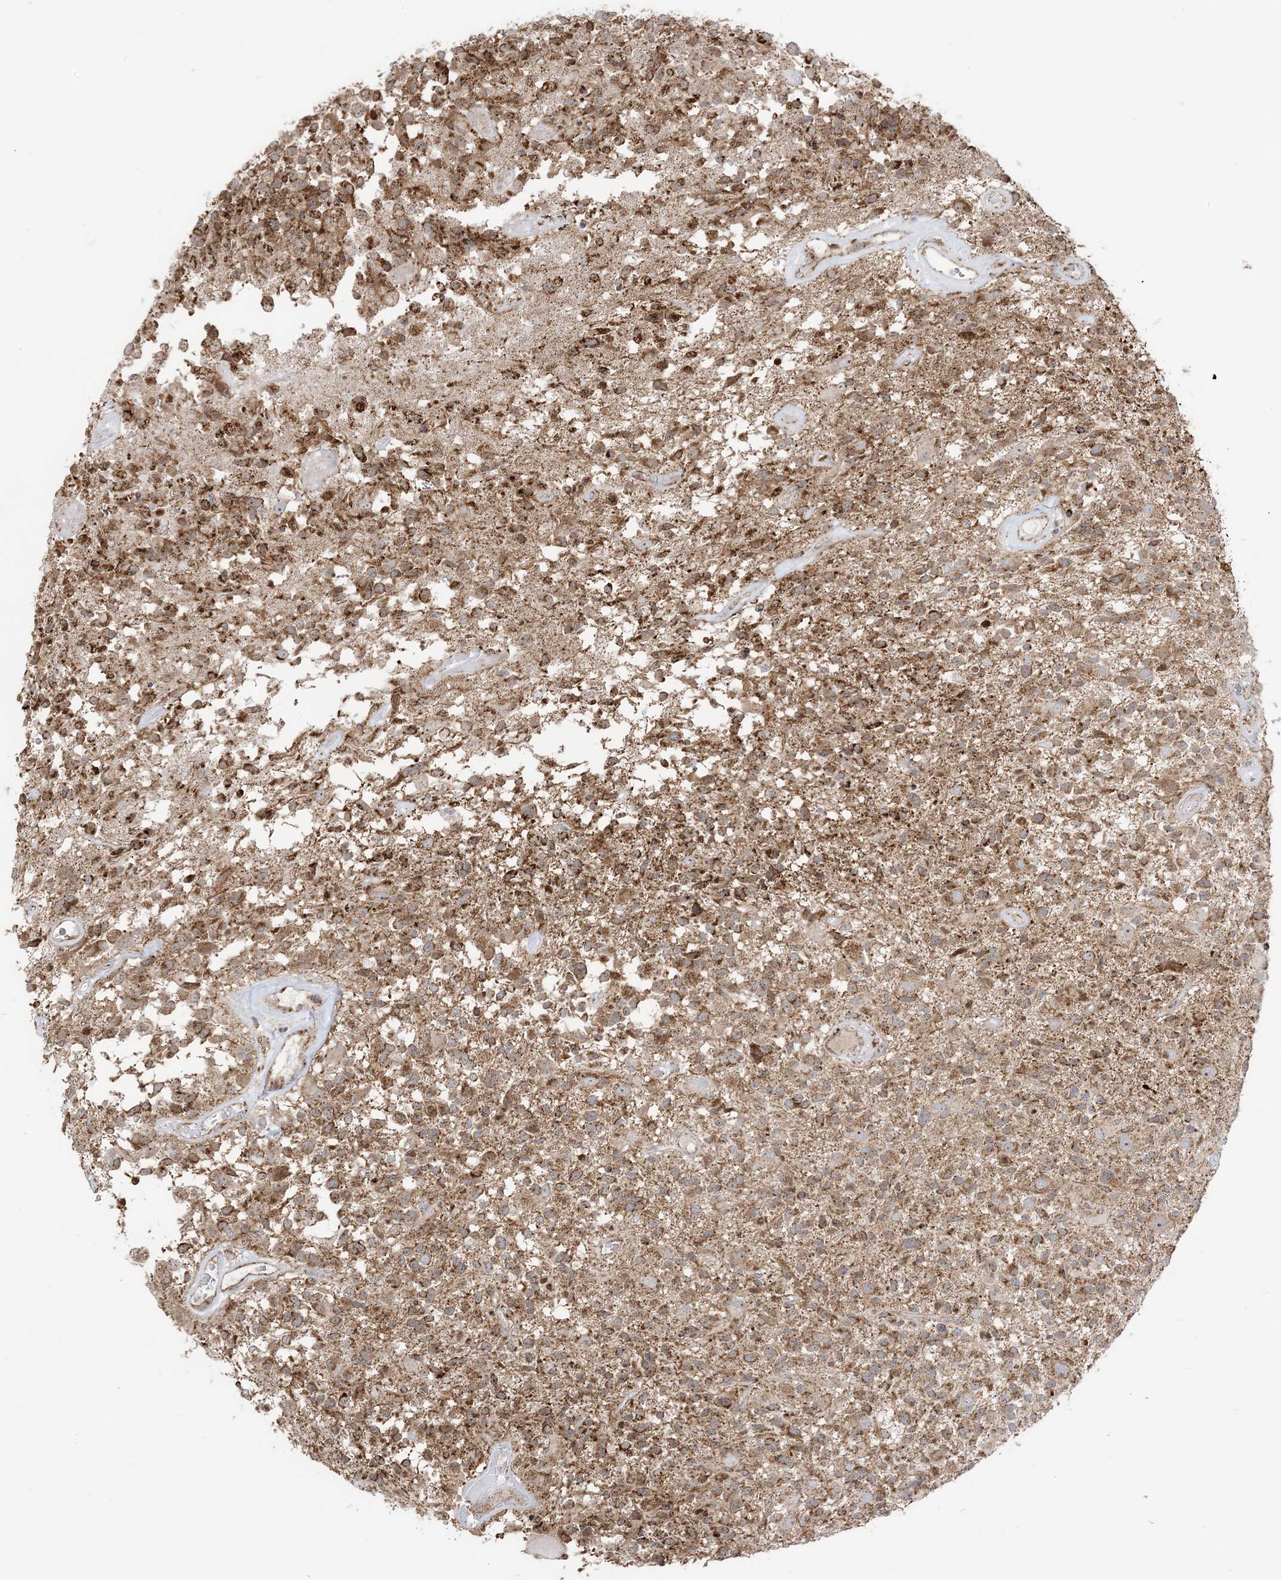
{"staining": {"intensity": "moderate", "quantity": ">75%", "location": "cytoplasmic/membranous"}, "tissue": "glioma", "cell_type": "Tumor cells", "image_type": "cancer", "snomed": [{"axis": "morphology", "description": "Glioma, malignant, High grade"}, {"axis": "morphology", "description": "Glioblastoma, NOS"}, {"axis": "topography", "description": "Brain"}], "caption": "Protein staining shows moderate cytoplasmic/membranous positivity in about >75% of tumor cells in malignant glioma (high-grade).", "gene": "MAPKBP1", "patient": {"sex": "male", "age": 60}}